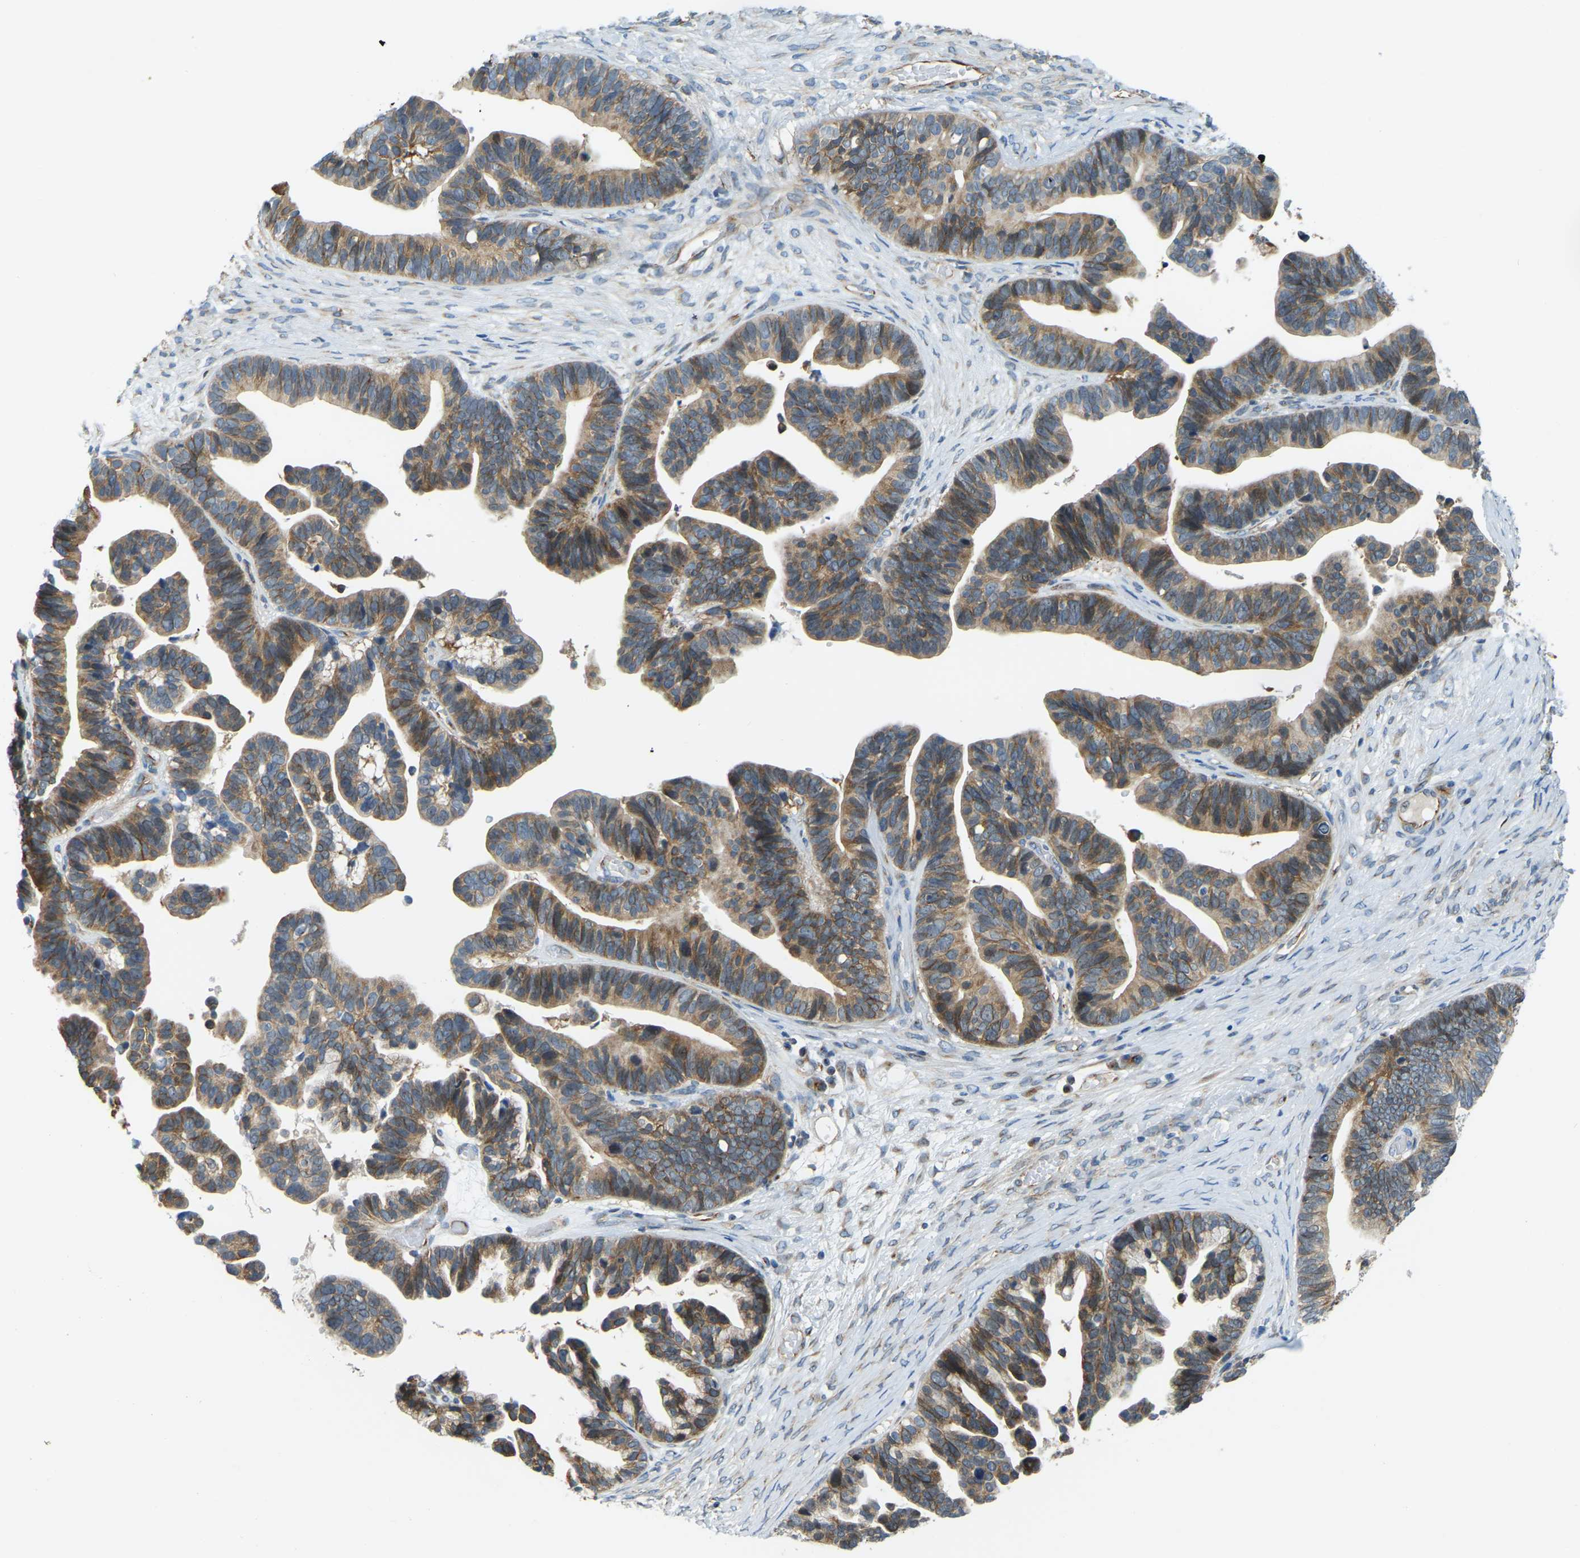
{"staining": {"intensity": "moderate", "quantity": ">75%", "location": "cytoplasmic/membranous"}, "tissue": "ovarian cancer", "cell_type": "Tumor cells", "image_type": "cancer", "snomed": [{"axis": "morphology", "description": "Cystadenocarcinoma, serous, NOS"}, {"axis": "topography", "description": "Ovary"}], "caption": "Tumor cells show medium levels of moderate cytoplasmic/membranous staining in approximately >75% of cells in ovarian cancer.", "gene": "NME8", "patient": {"sex": "female", "age": 56}}